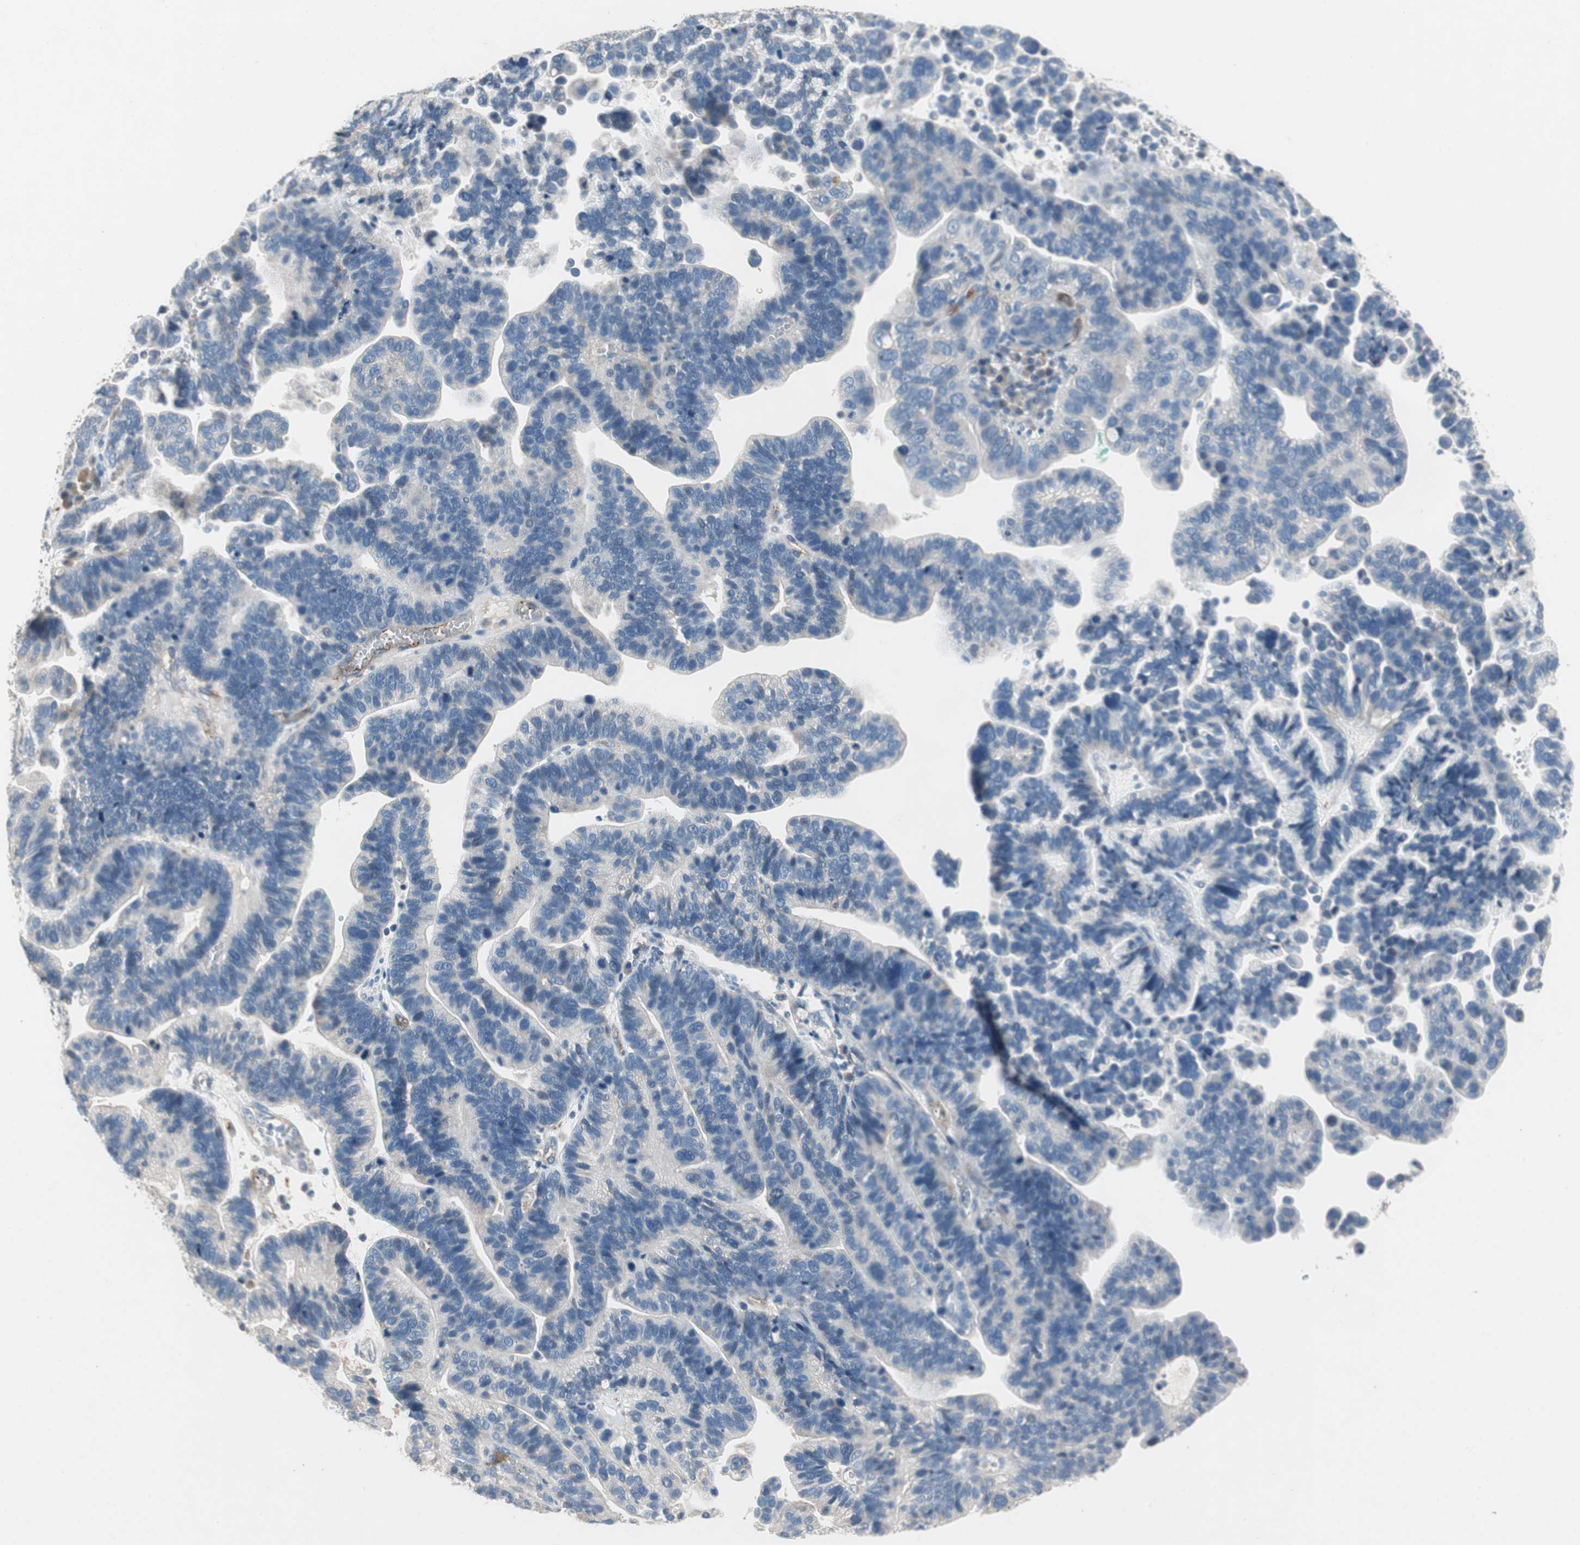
{"staining": {"intensity": "negative", "quantity": "none", "location": "none"}, "tissue": "ovarian cancer", "cell_type": "Tumor cells", "image_type": "cancer", "snomed": [{"axis": "morphology", "description": "Cystadenocarcinoma, serous, NOS"}, {"axis": "topography", "description": "Ovary"}], "caption": "The photomicrograph displays no staining of tumor cells in ovarian cancer. The staining was performed using DAB (3,3'-diaminobenzidine) to visualize the protein expression in brown, while the nuclei were stained in blue with hematoxylin (Magnification: 20x).", "gene": "ALPL", "patient": {"sex": "female", "age": 56}}